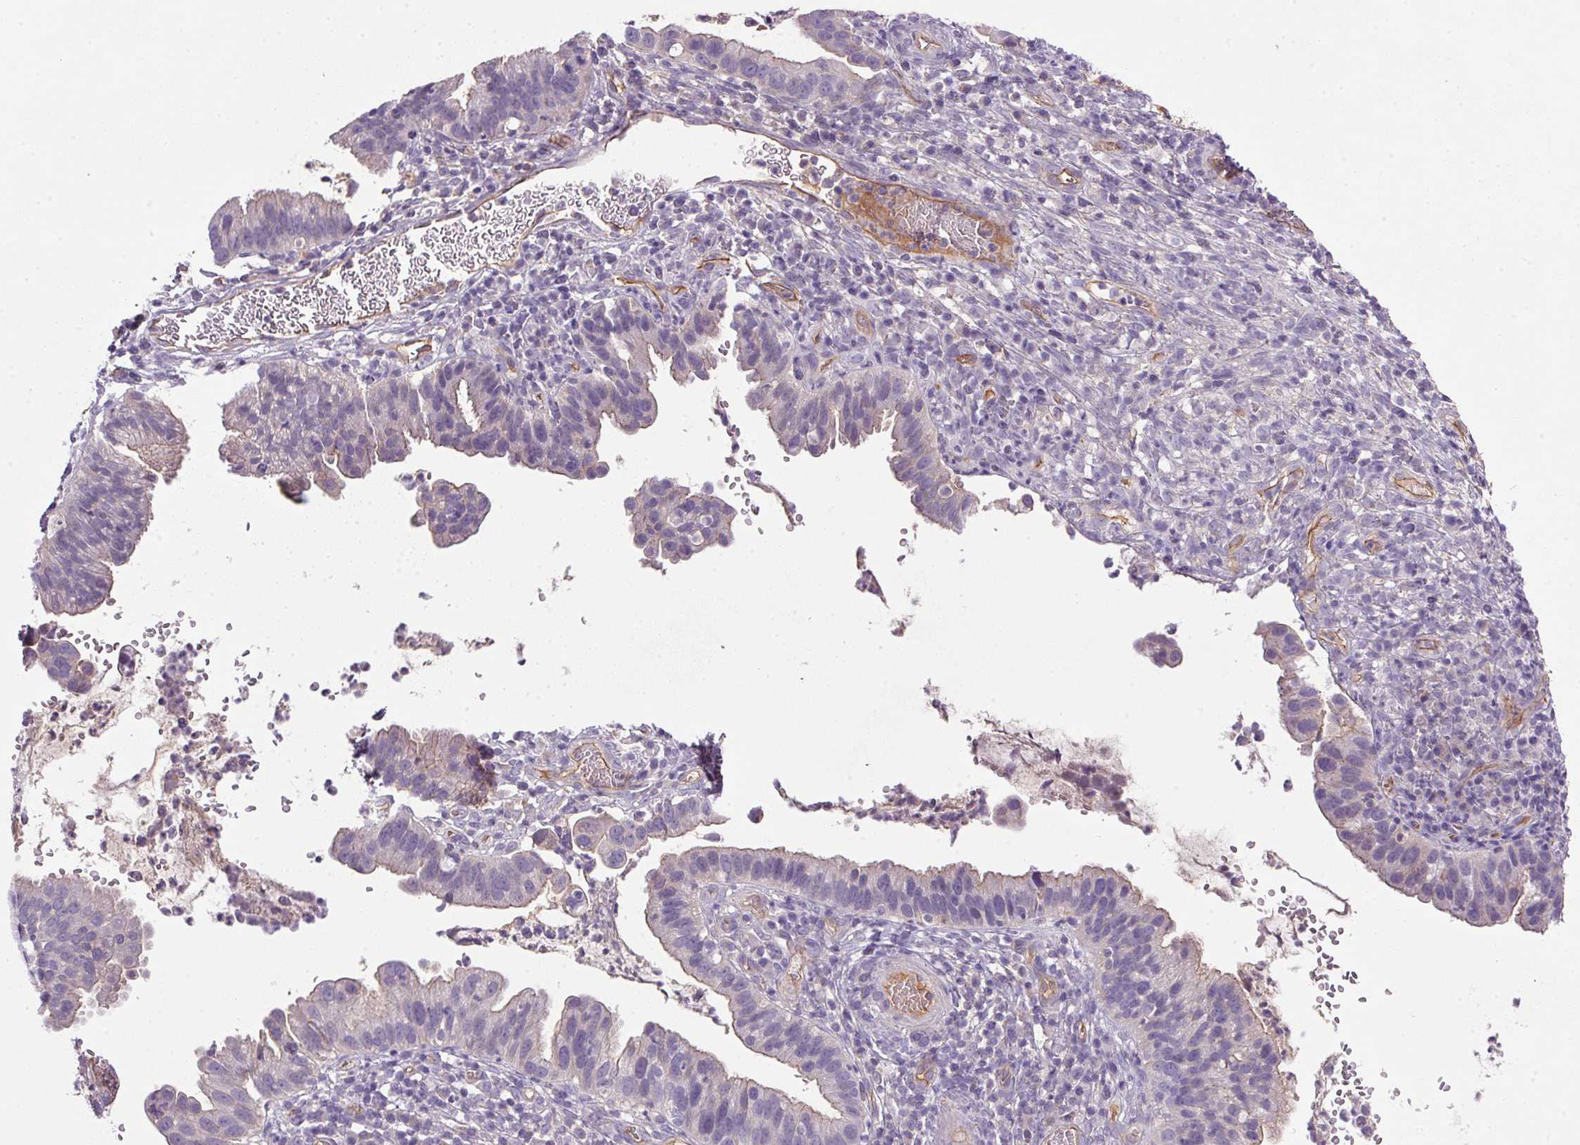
{"staining": {"intensity": "negative", "quantity": "none", "location": "none"}, "tissue": "cervical cancer", "cell_type": "Tumor cells", "image_type": "cancer", "snomed": [{"axis": "morphology", "description": "Adenocarcinoma, NOS"}, {"axis": "topography", "description": "Cervix"}], "caption": "Immunohistochemical staining of human cervical adenocarcinoma exhibits no significant staining in tumor cells.", "gene": "APOC4", "patient": {"sex": "female", "age": 34}}